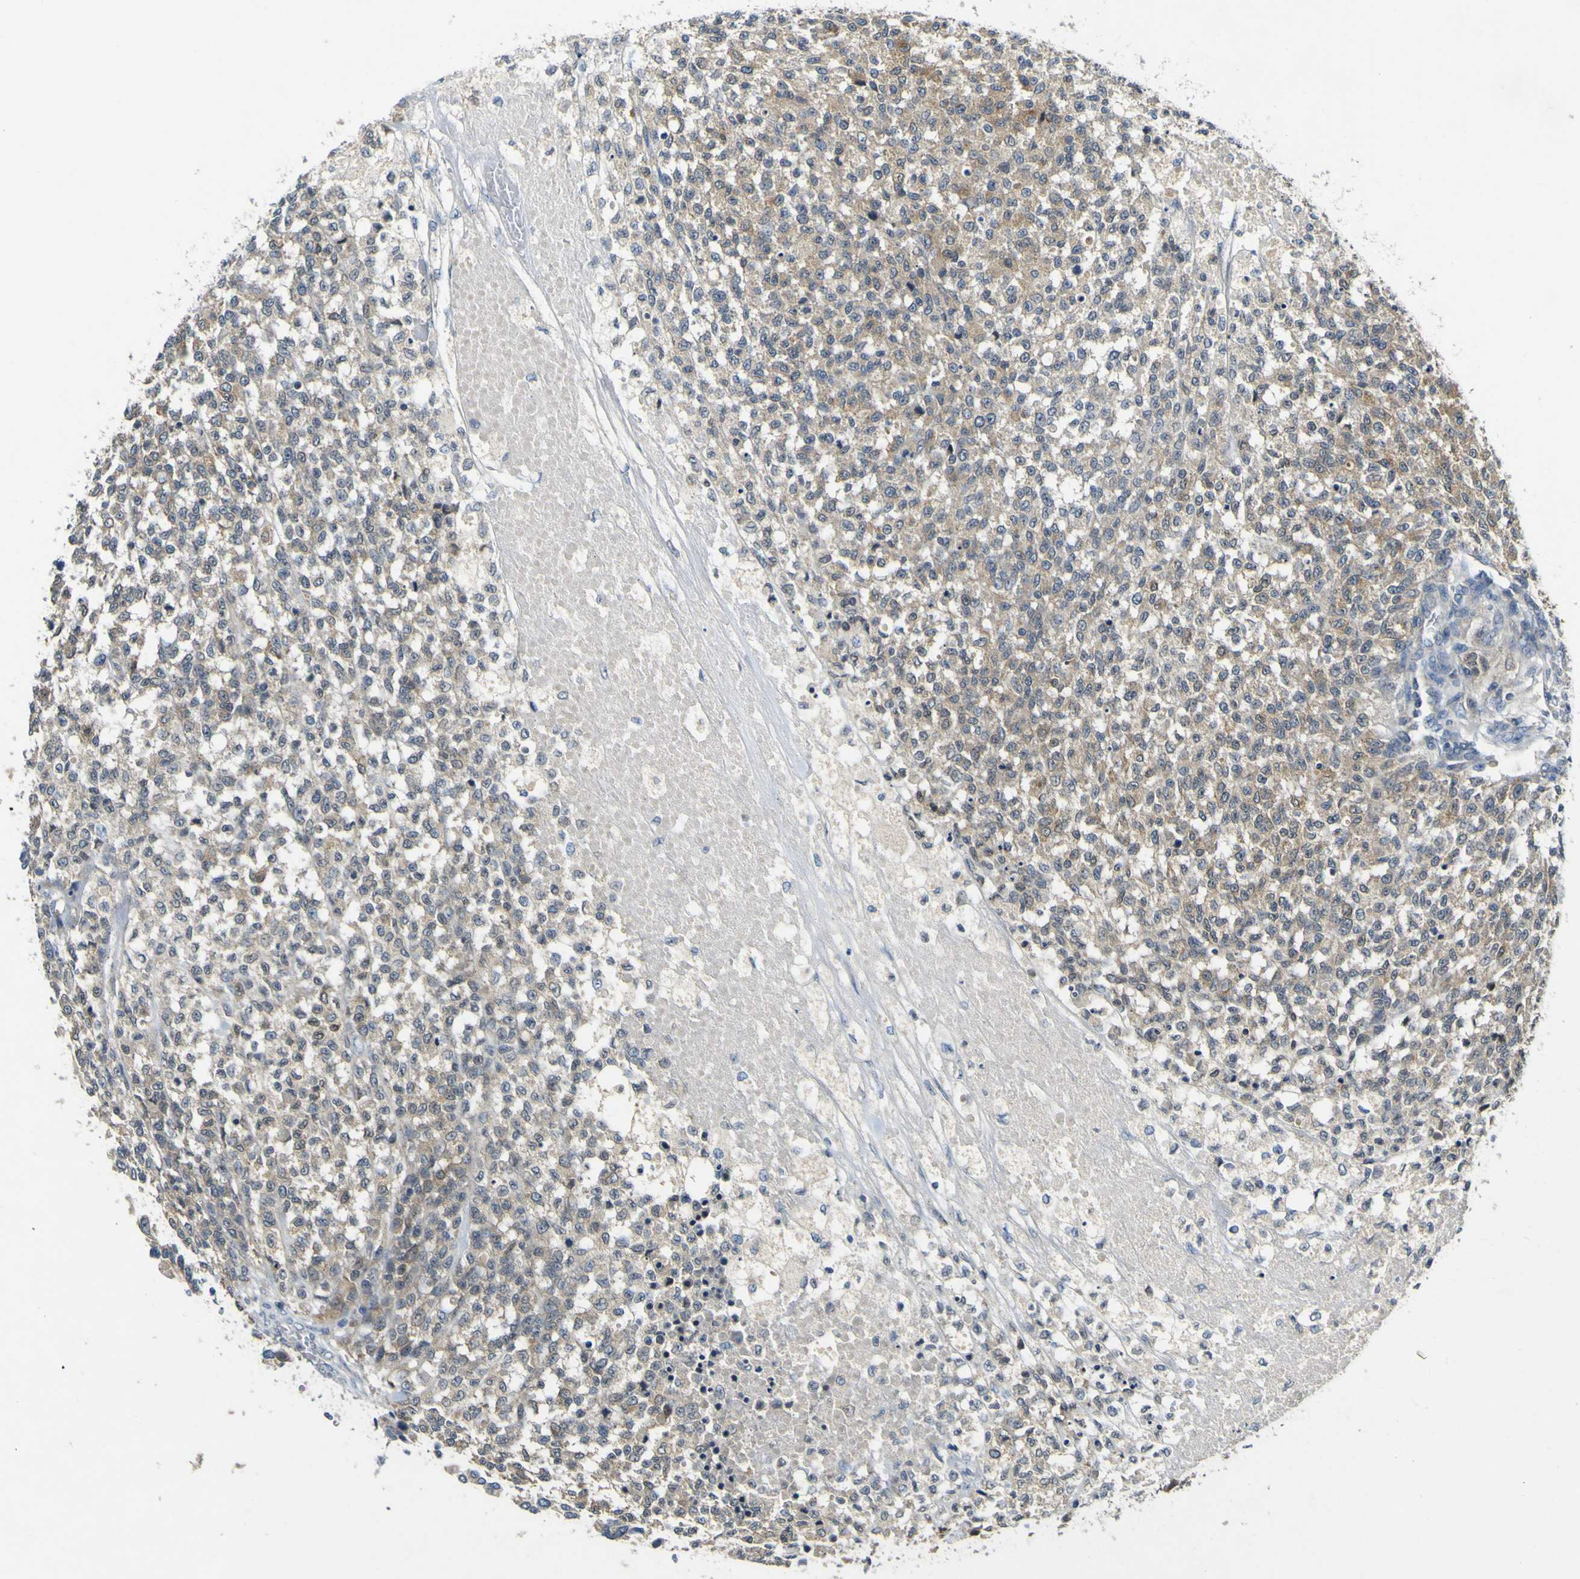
{"staining": {"intensity": "weak", "quantity": ">75%", "location": "cytoplasmic/membranous"}, "tissue": "testis cancer", "cell_type": "Tumor cells", "image_type": "cancer", "snomed": [{"axis": "morphology", "description": "Seminoma, NOS"}, {"axis": "topography", "description": "Testis"}], "caption": "An IHC image of neoplastic tissue is shown. Protein staining in brown shows weak cytoplasmic/membranous positivity in testis seminoma within tumor cells. (brown staining indicates protein expression, while blue staining denotes nuclei).", "gene": "LDLR", "patient": {"sex": "male", "age": 59}}